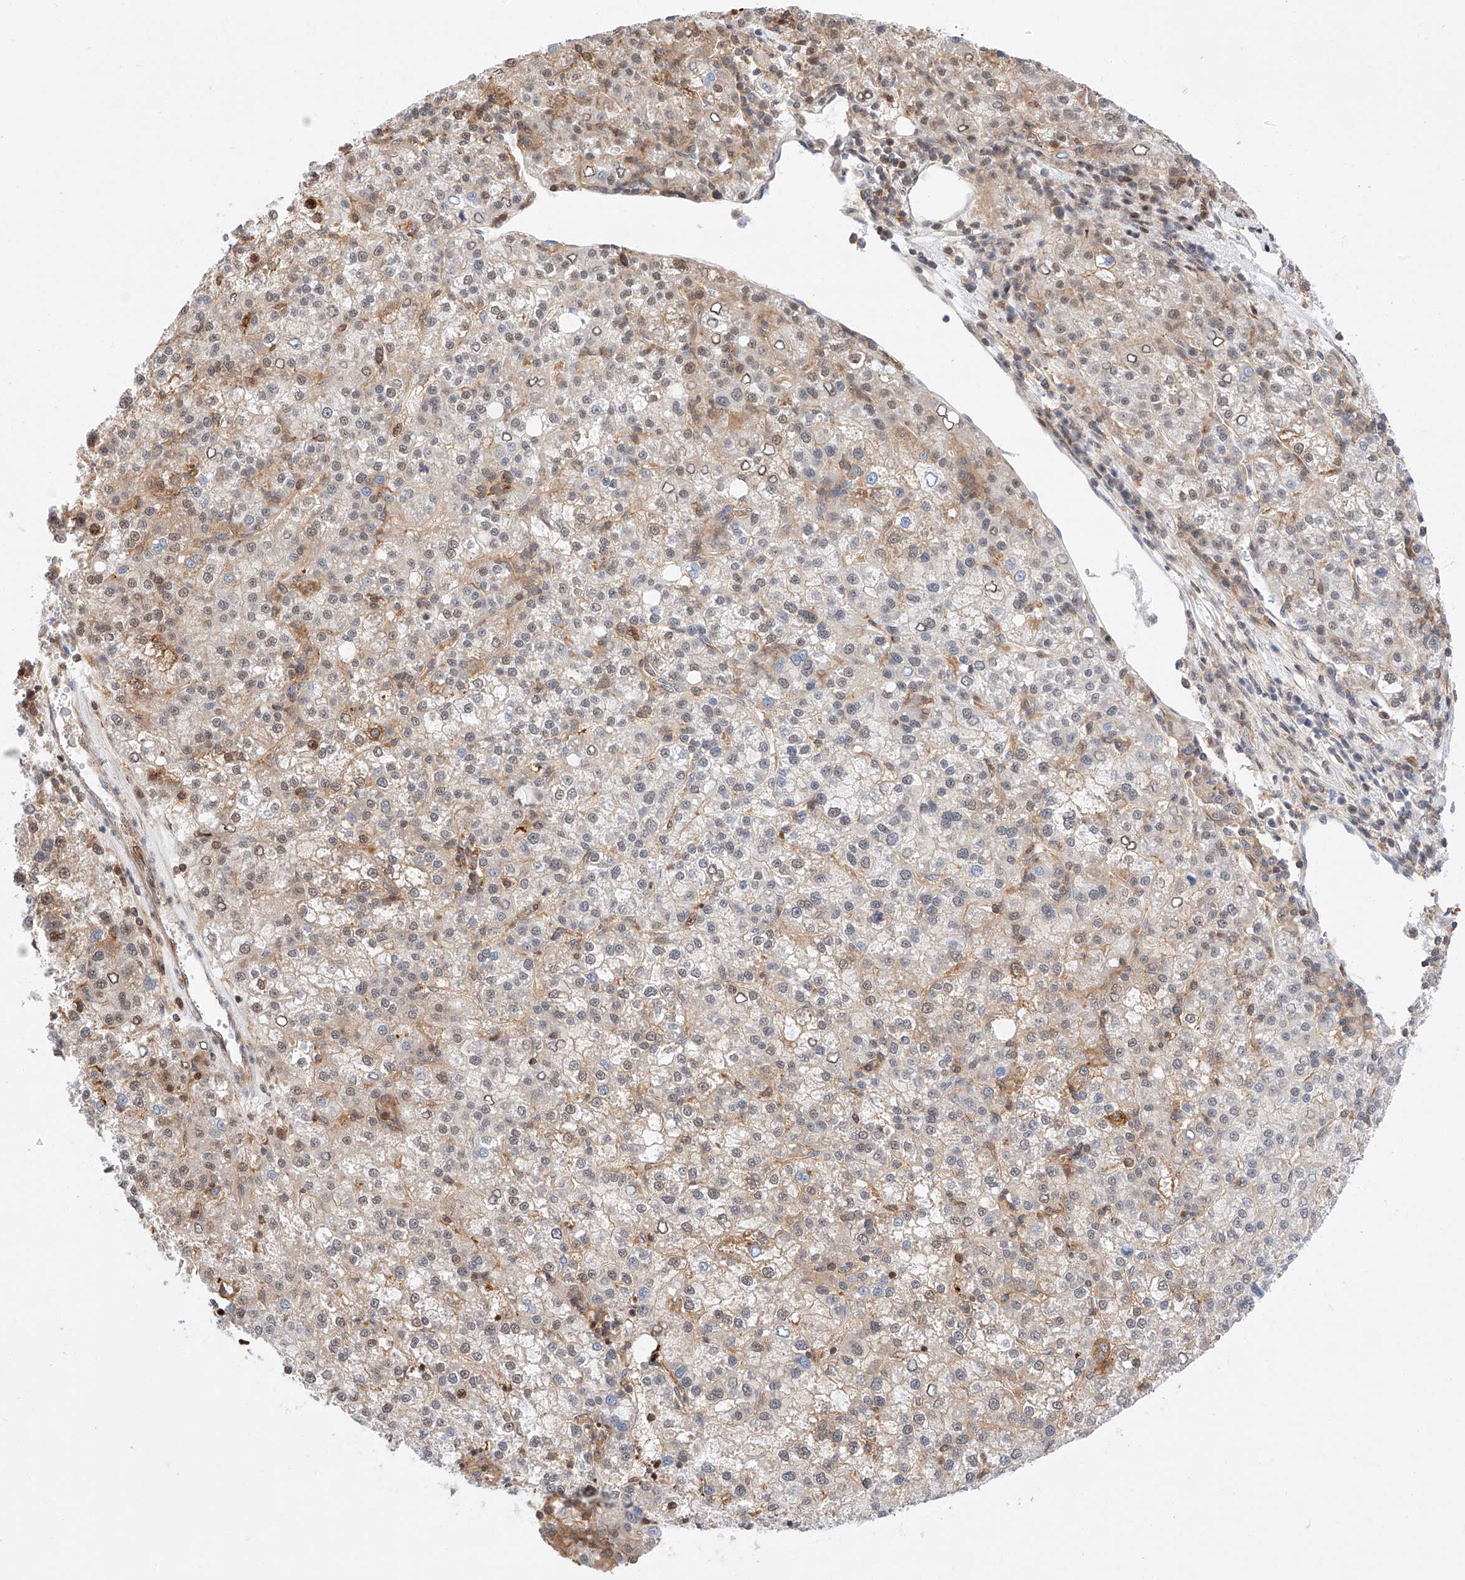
{"staining": {"intensity": "weak", "quantity": "<25%", "location": "cytoplasmic/membranous,nuclear"}, "tissue": "liver cancer", "cell_type": "Tumor cells", "image_type": "cancer", "snomed": [{"axis": "morphology", "description": "Carcinoma, Hepatocellular, NOS"}, {"axis": "topography", "description": "Liver"}], "caption": "Immunohistochemistry (IHC) of human hepatocellular carcinoma (liver) exhibits no positivity in tumor cells.", "gene": "HDAC9", "patient": {"sex": "female", "age": 58}}